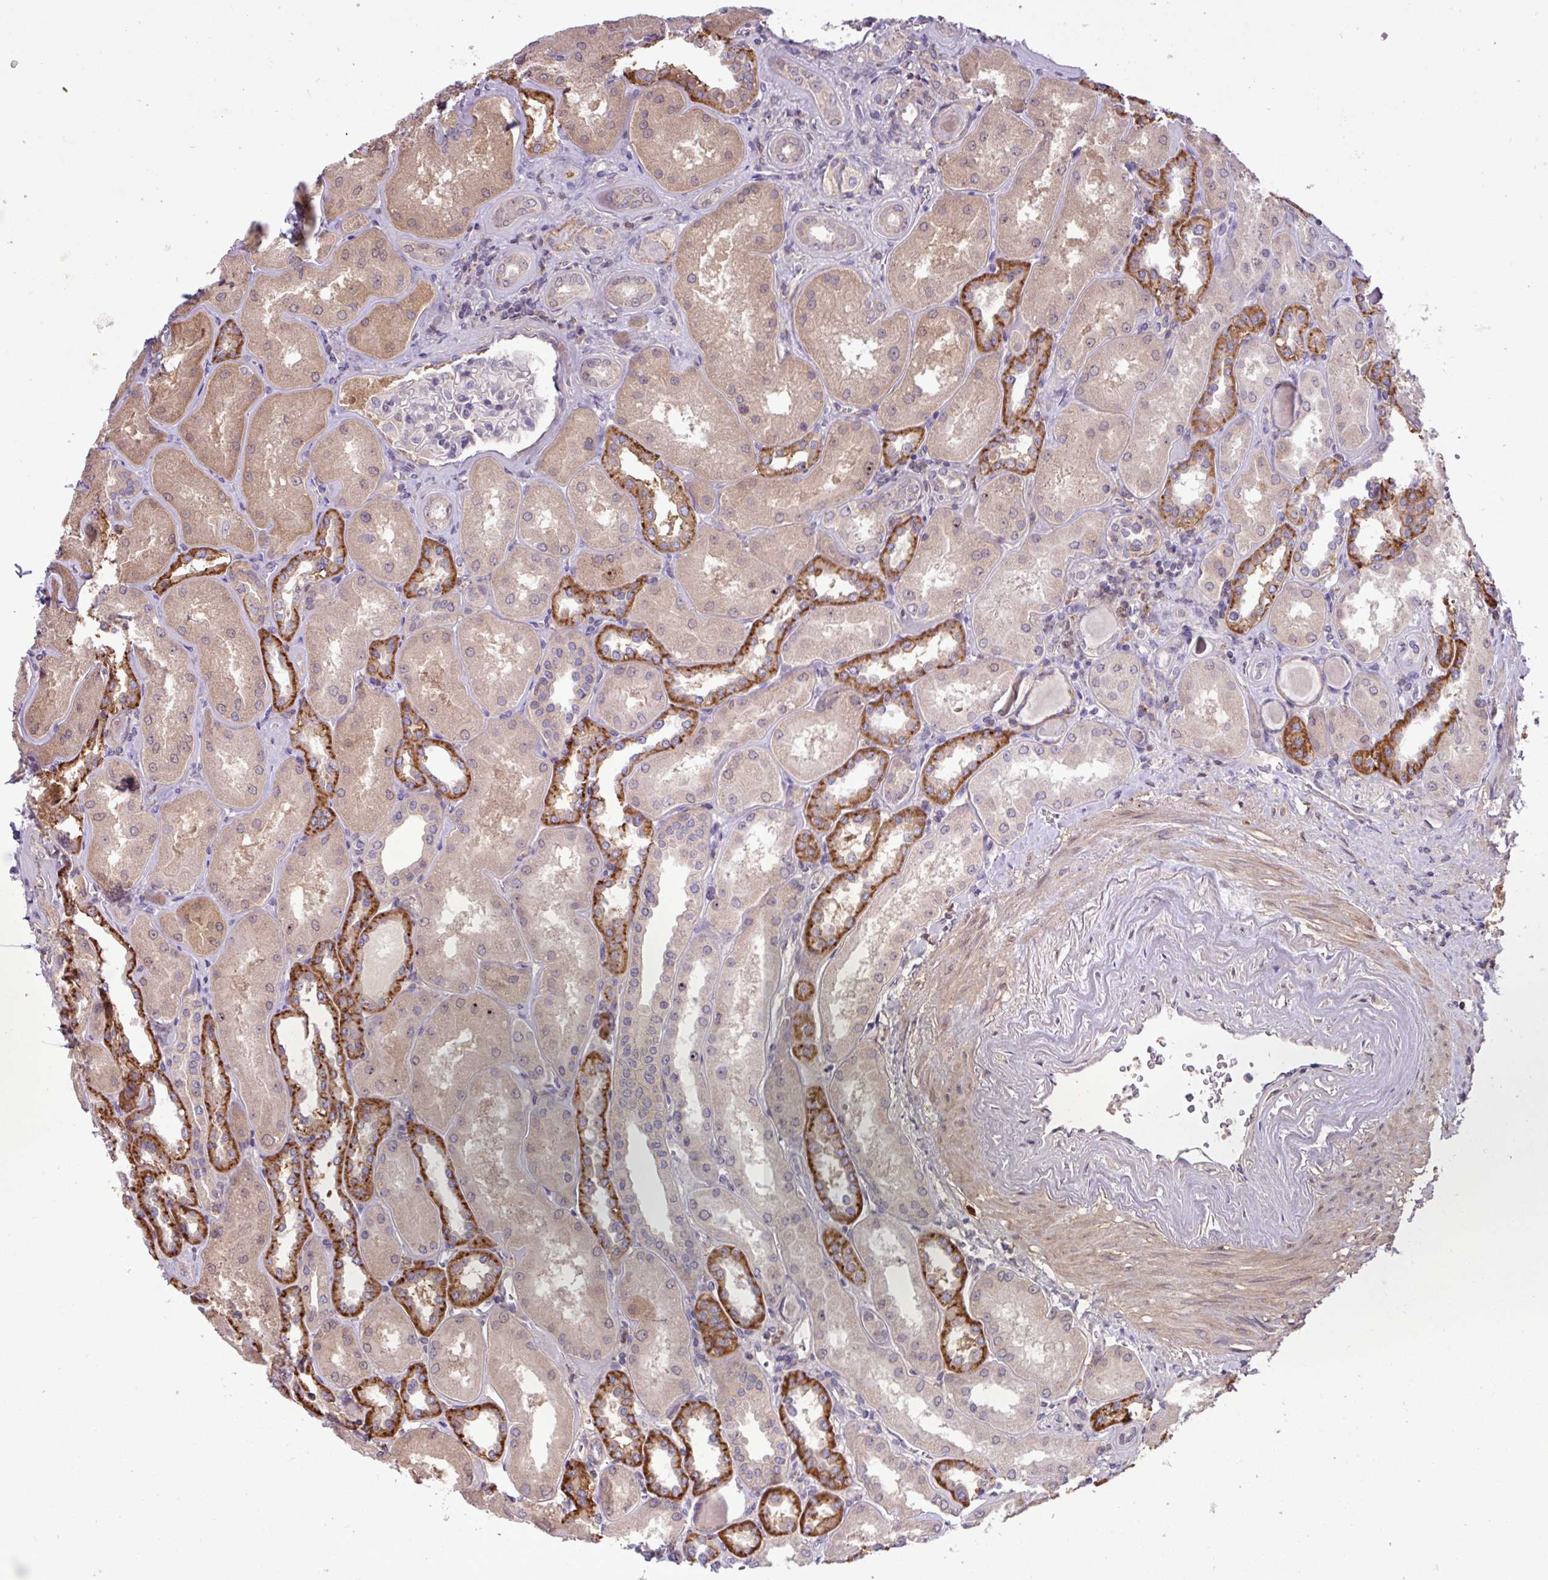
{"staining": {"intensity": "negative", "quantity": "none", "location": "none"}, "tissue": "kidney", "cell_type": "Cells in glomeruli", "image_type": "normal", "snomed": [{"axis": "morphology", "description": "Normal tissue, NOS"}, {"axis": "topography", "description": "Kidney"}], "caption": "Immunohistochemistry image of benign human kidney stained for a protein (brown), which shows no staining in cells in glomeruli.", "gene": "ARHGEF25", "patient": {"sex": "male", "age": 61}}